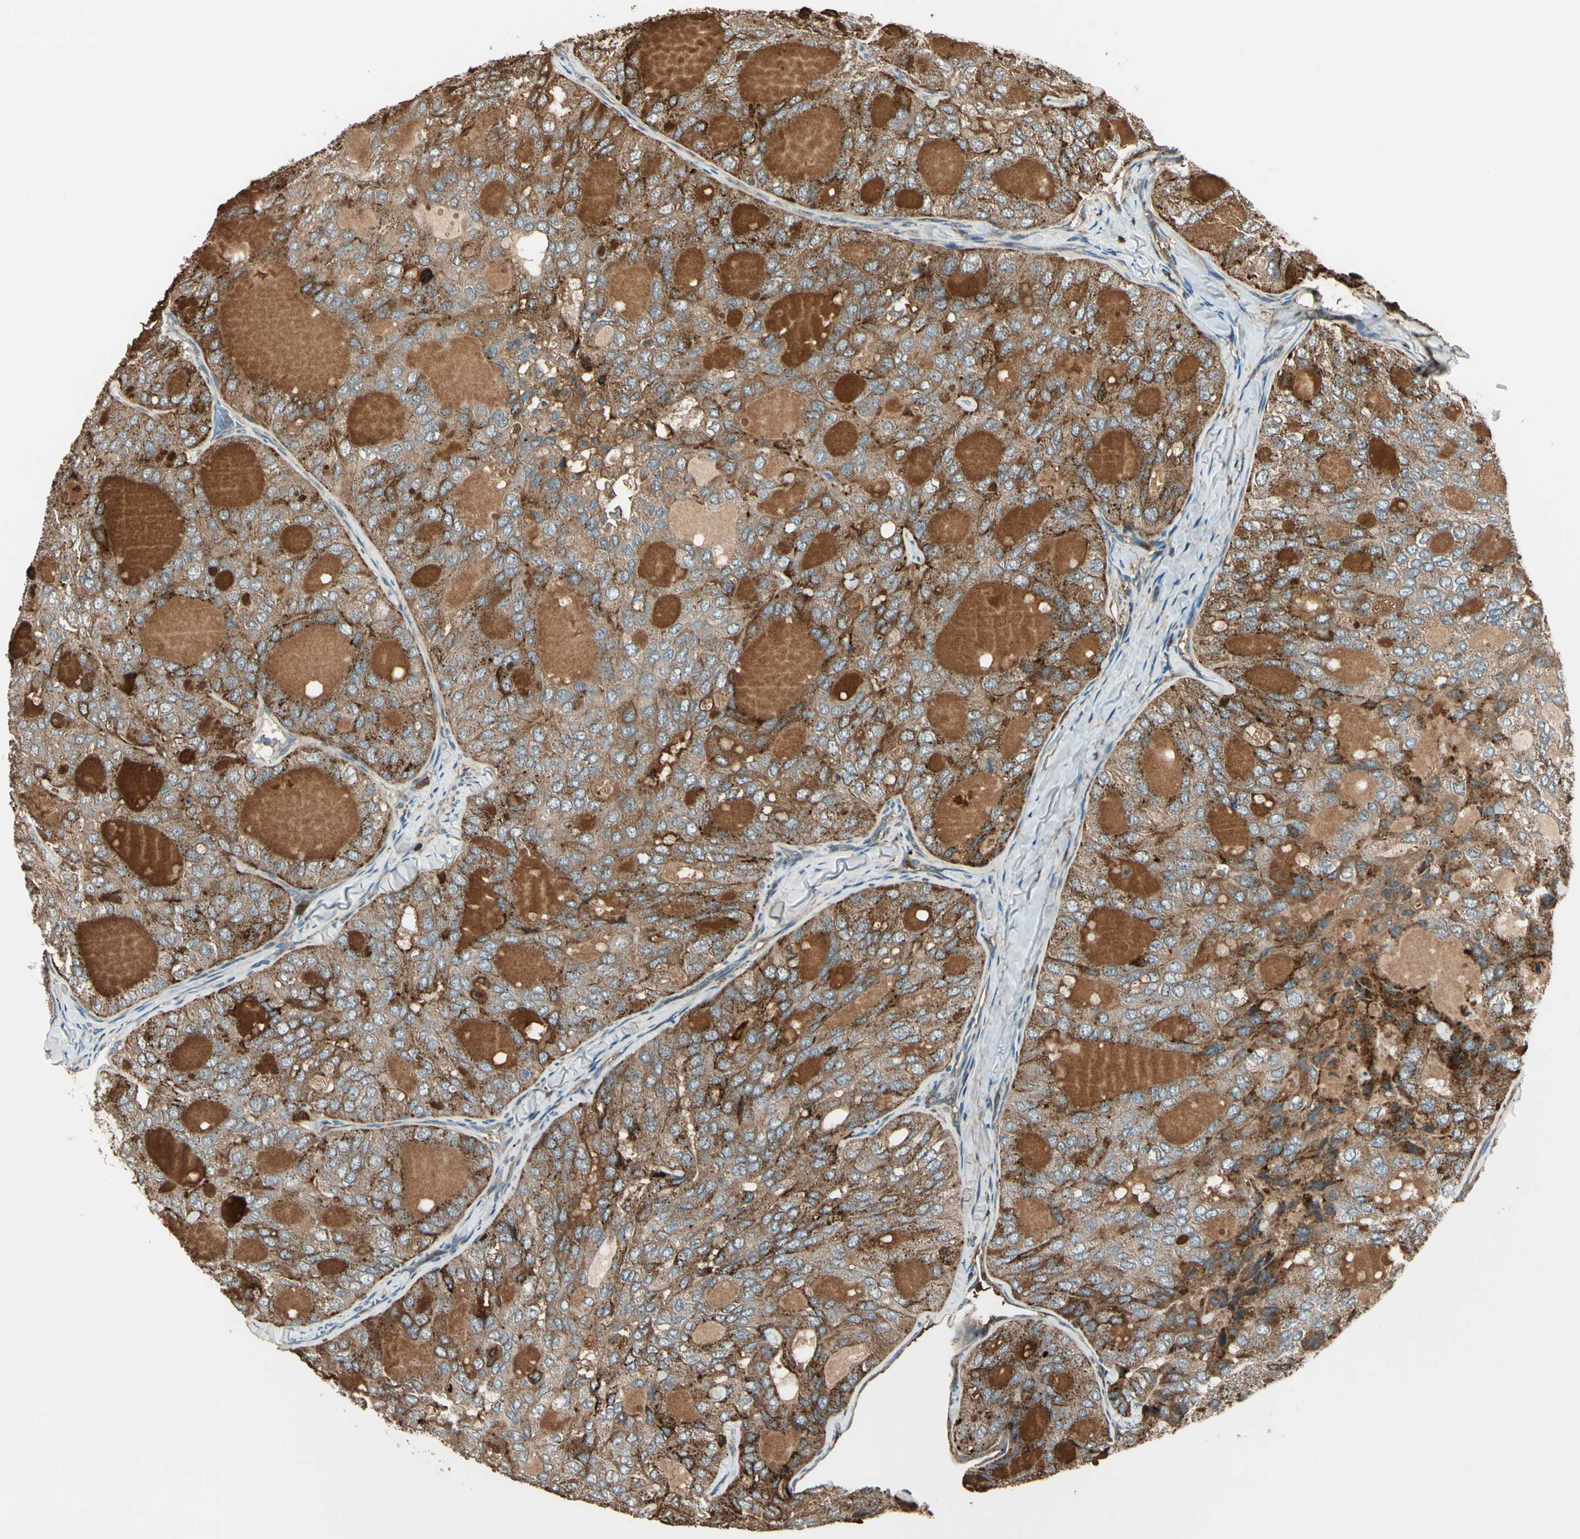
{"staining": {"intensity": "moderate", "quantity": ">75%", "location": "cytoplasmic/membranous"}, "tissue": "thyroid cancer", "cell_type": "Tumor cells", "image_type": "cancer", "snomed": [{"axis": "morphology", "description": "Follicular adenoma carcinoma, NOS"}, {"axis": "topography", "description": "Thyroid gland"}], "caption": "Immunohistochemical staining of human thyroid cancer (follicular adenoma carcinoma) demonstrates medium levels of moderate cytoplasmic/membranous expression in about >75% of tumor cells.", "gene": "STX11", "patient": {"sex": "male", "age": 75}}